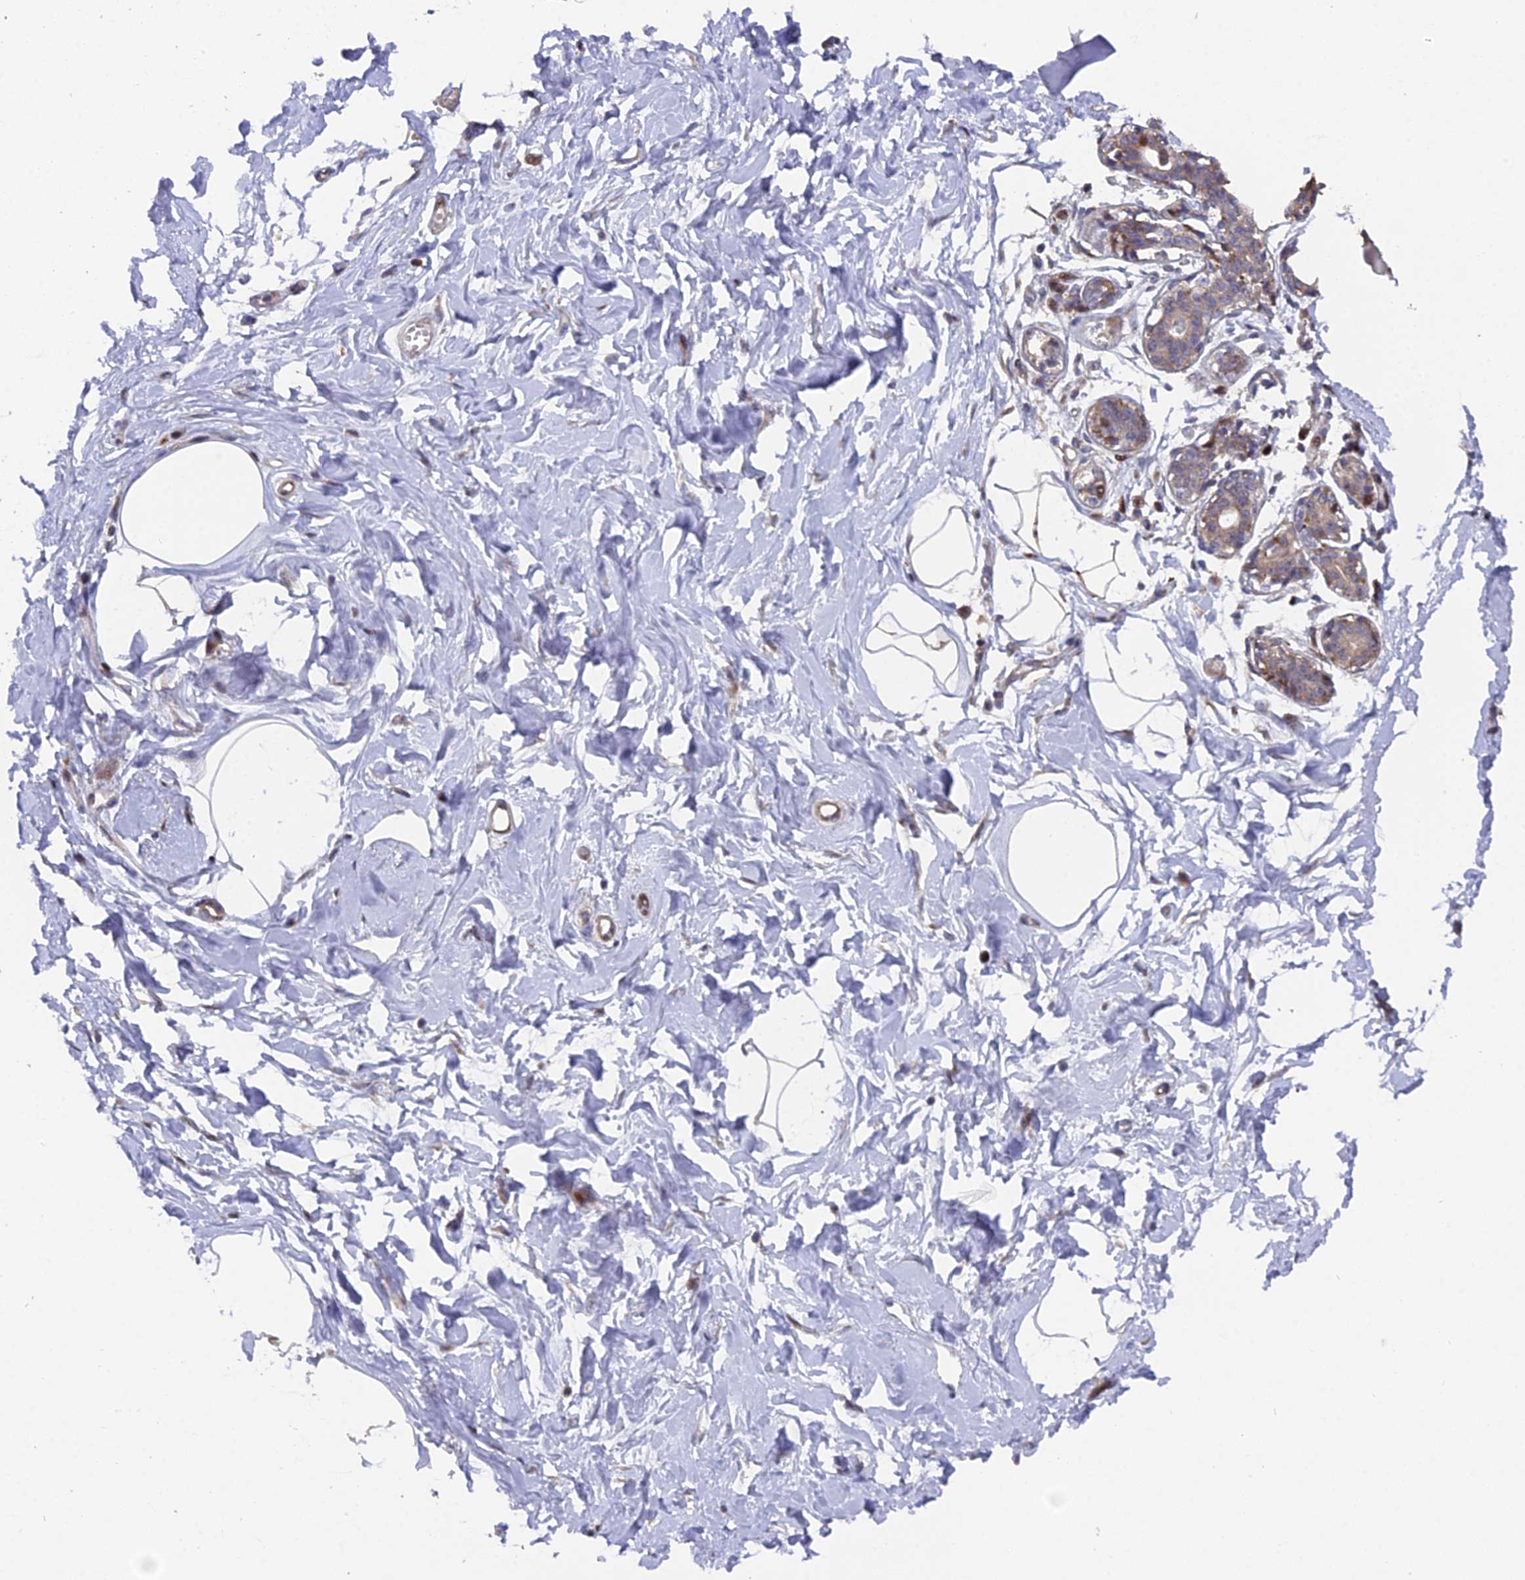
{"staining": {"intensity": "weak", "quantity": ">75%", "location": "cytoplasmic/membranous"}, "tissue": "breast", "cell_type": "Adipocytes", "image_type": "normal", "snomed": [{"axis": "morphology", "description": "Normal tissue, NOS"}, {"axis": "topography", "description": "Breast"}], "caption": "Human breast stained for a protein (brown) shows weak cytoplasmic/membranous positive staining in approximately >75% of adipocytes.", "gene": "RAB28", "patient": {"sex": "female", "age": 45}}